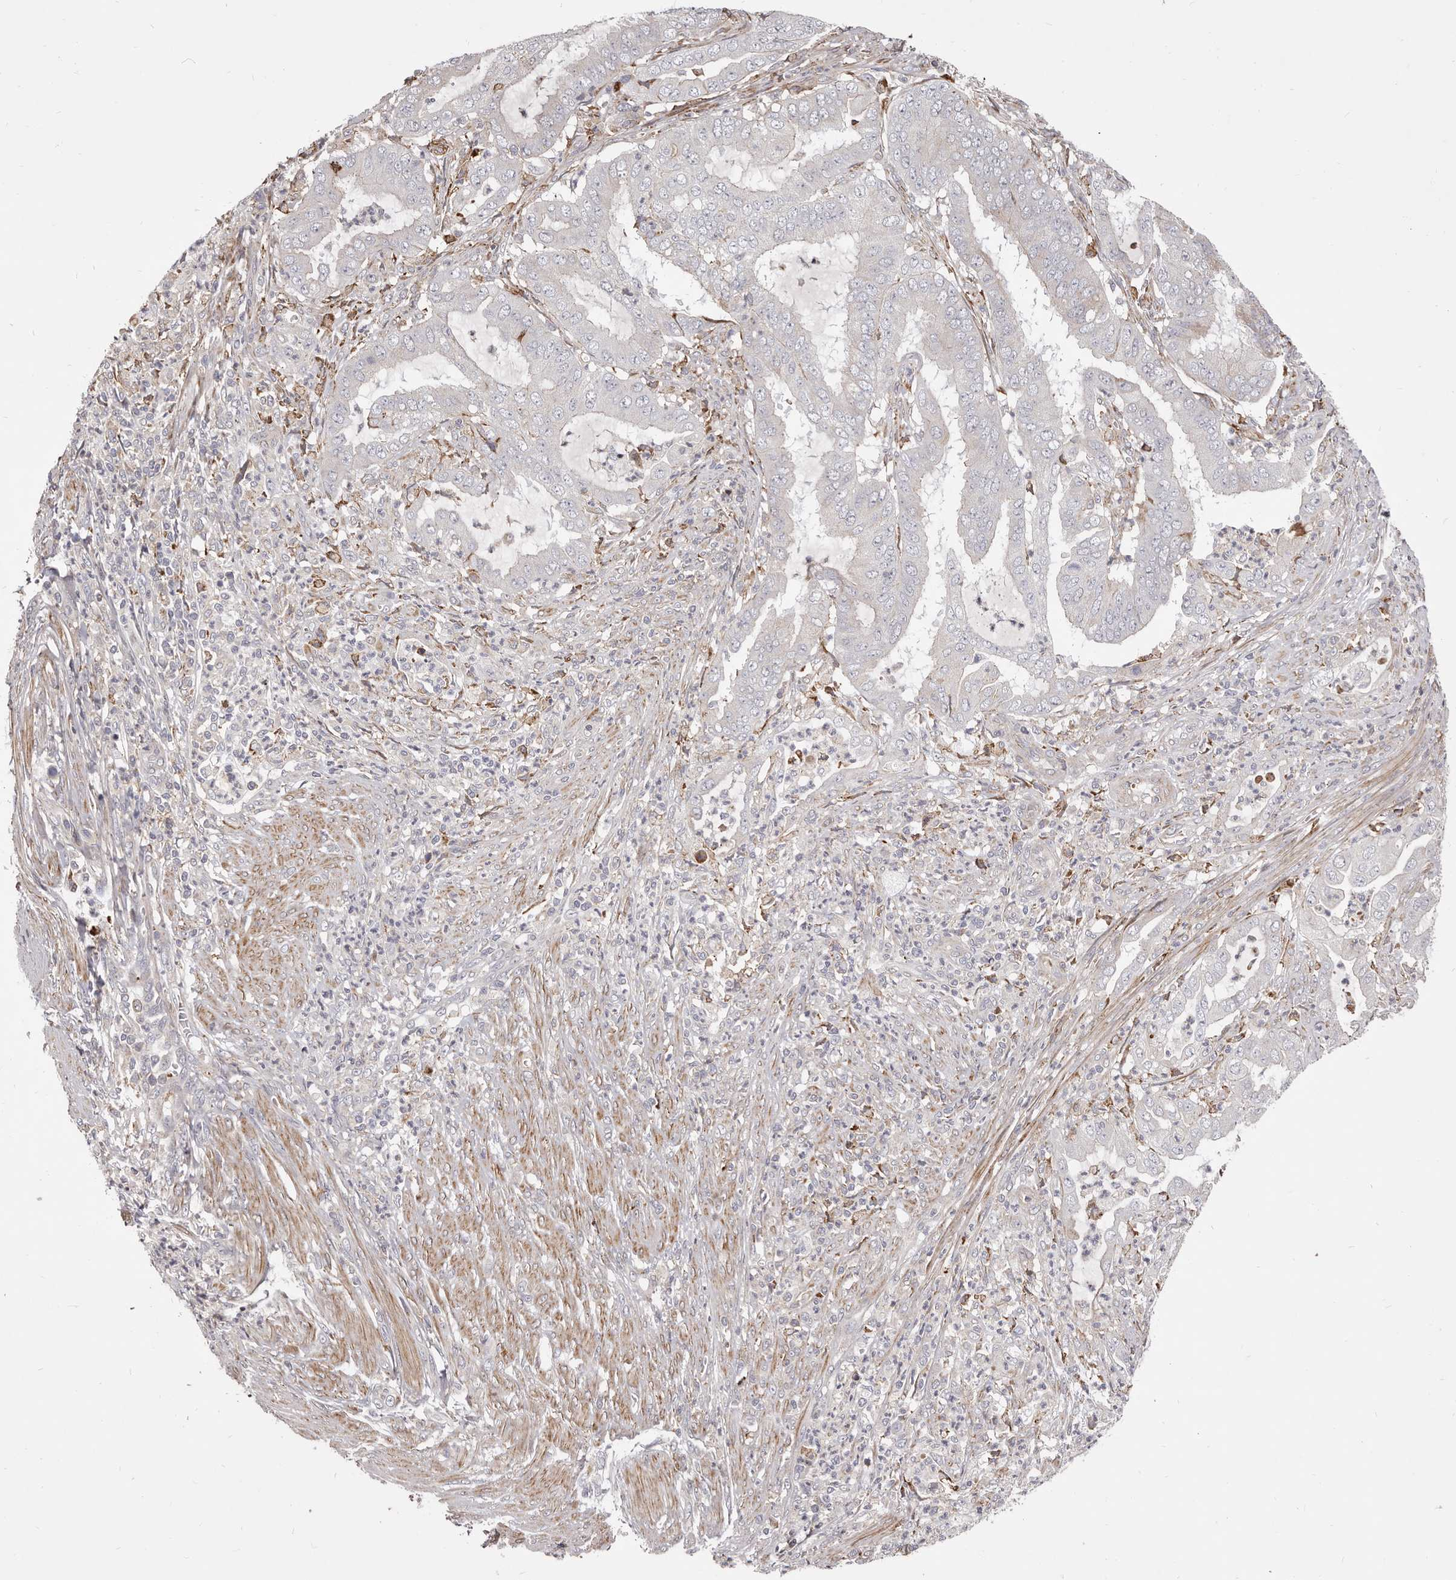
{"staining": {"intensity": "negative", "quantity": "none", "location": "none"}, "tissue": "endometrial cancer", "cell_type": "Tumor cells", "image_type": "cancer", "snomed": [{"axis": "morphology", "description": "Adenocarcinoma, NOS"}, {"axis": "topography", "description": "Endometrium"}], "caption": "DAB (3,3'-diaminobenzidine) immunohistochemical staining of human endometrial cancer (adenocarcinoma) displays no significant positivity in tumor cells.", "gene": "ALPK1", "patient": {"sex": "female", "age": 51}}